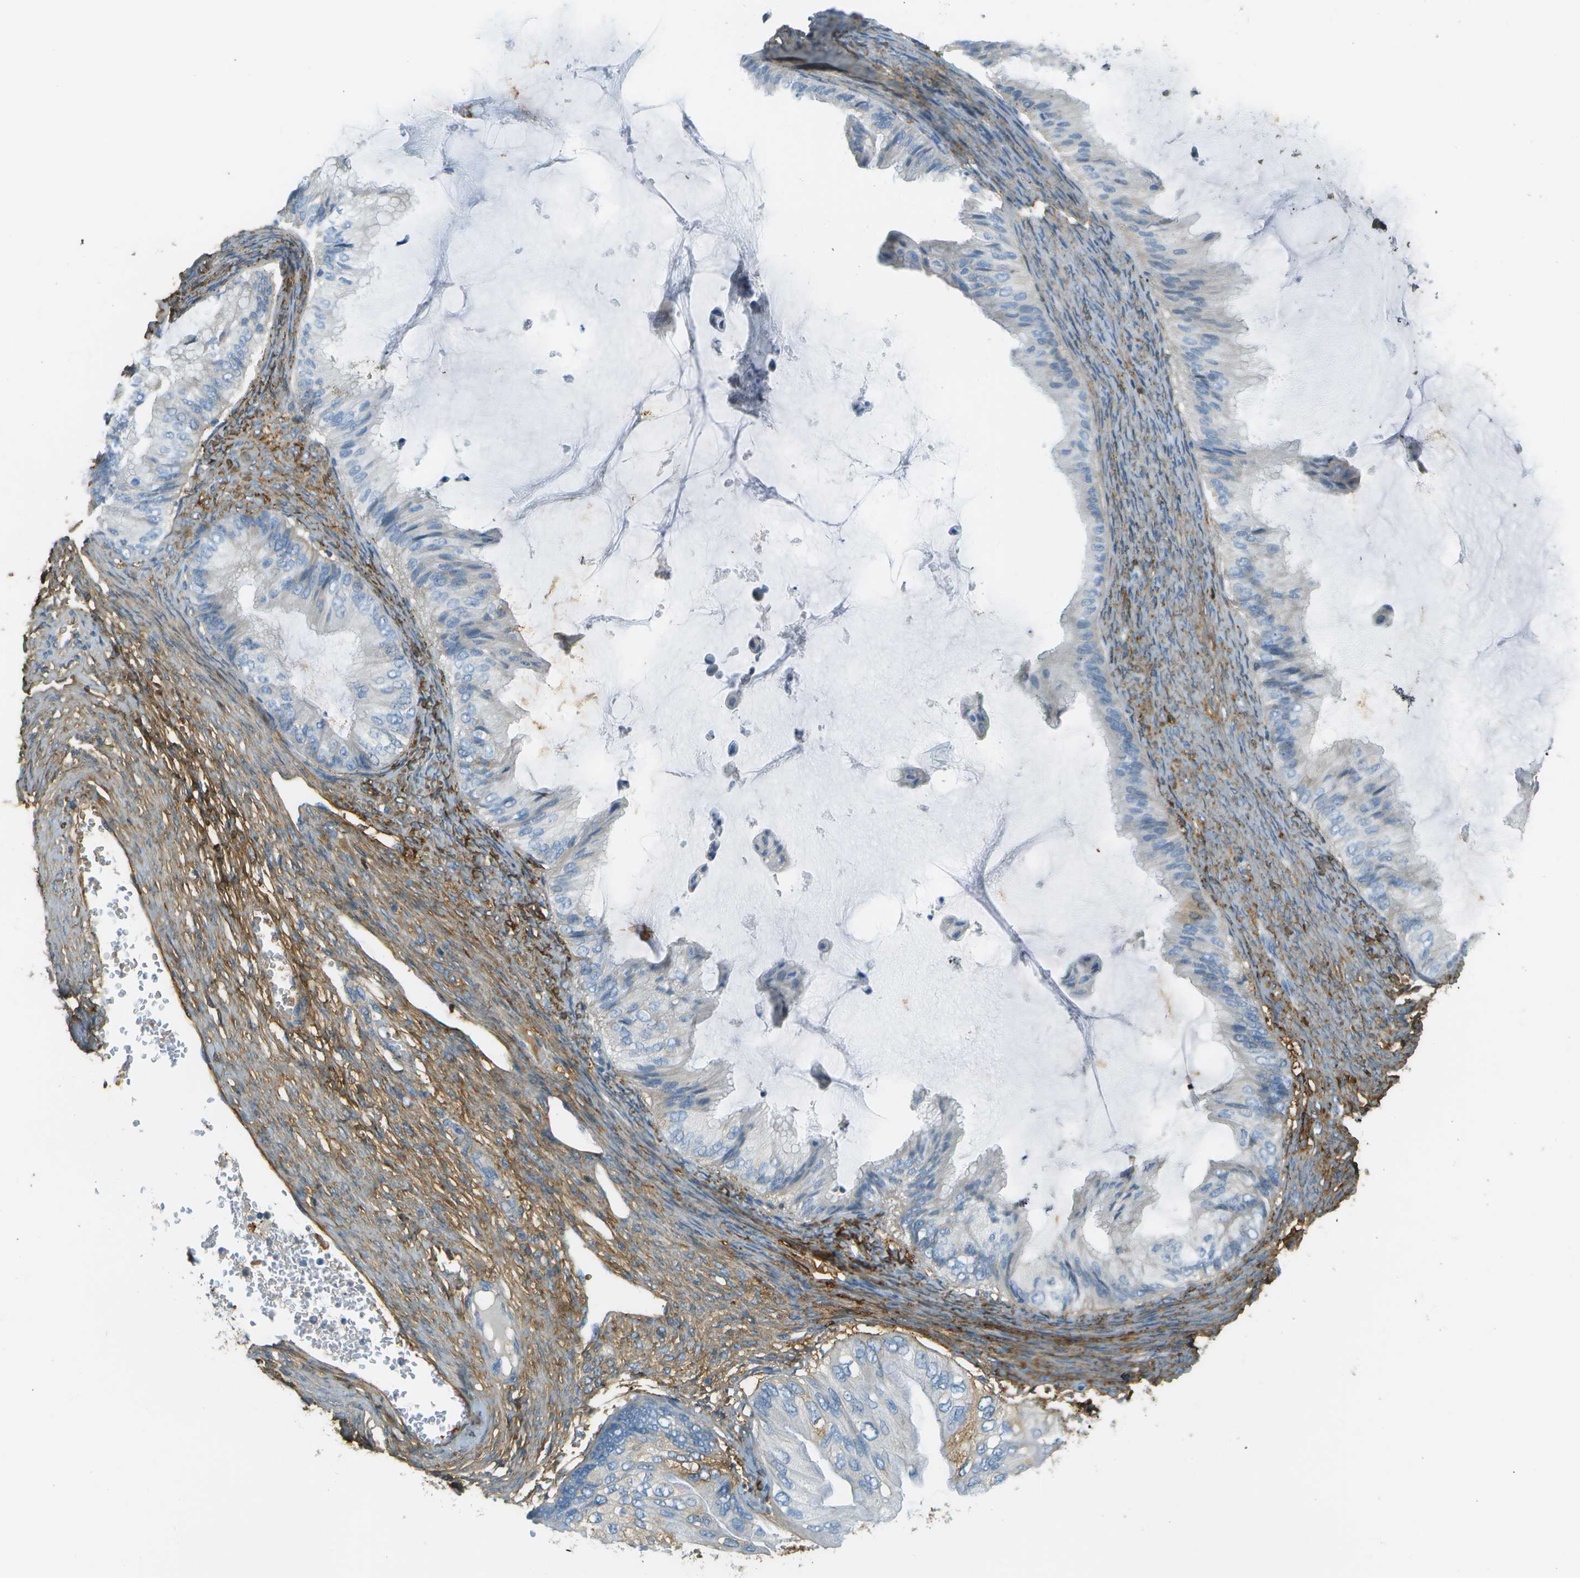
{"staining": {"intensity": "negative", "quantity": "none", "location": "none"}, "tissue": "ovarian cancer", "cell_type": "Tumor cells", "image_type": "cancer", "snomed": [{"axis": "morphology", "description": "Cystadenocarcinoma, mucinous, NOS"}, {"axis": "topography", "description": "Ovary"}], "caption": "Ovarian cancer stained for a protein using IHC shows no expression tumor cells.", "gene": "DCN", "patient": {"sex": "female", "age": 61}}